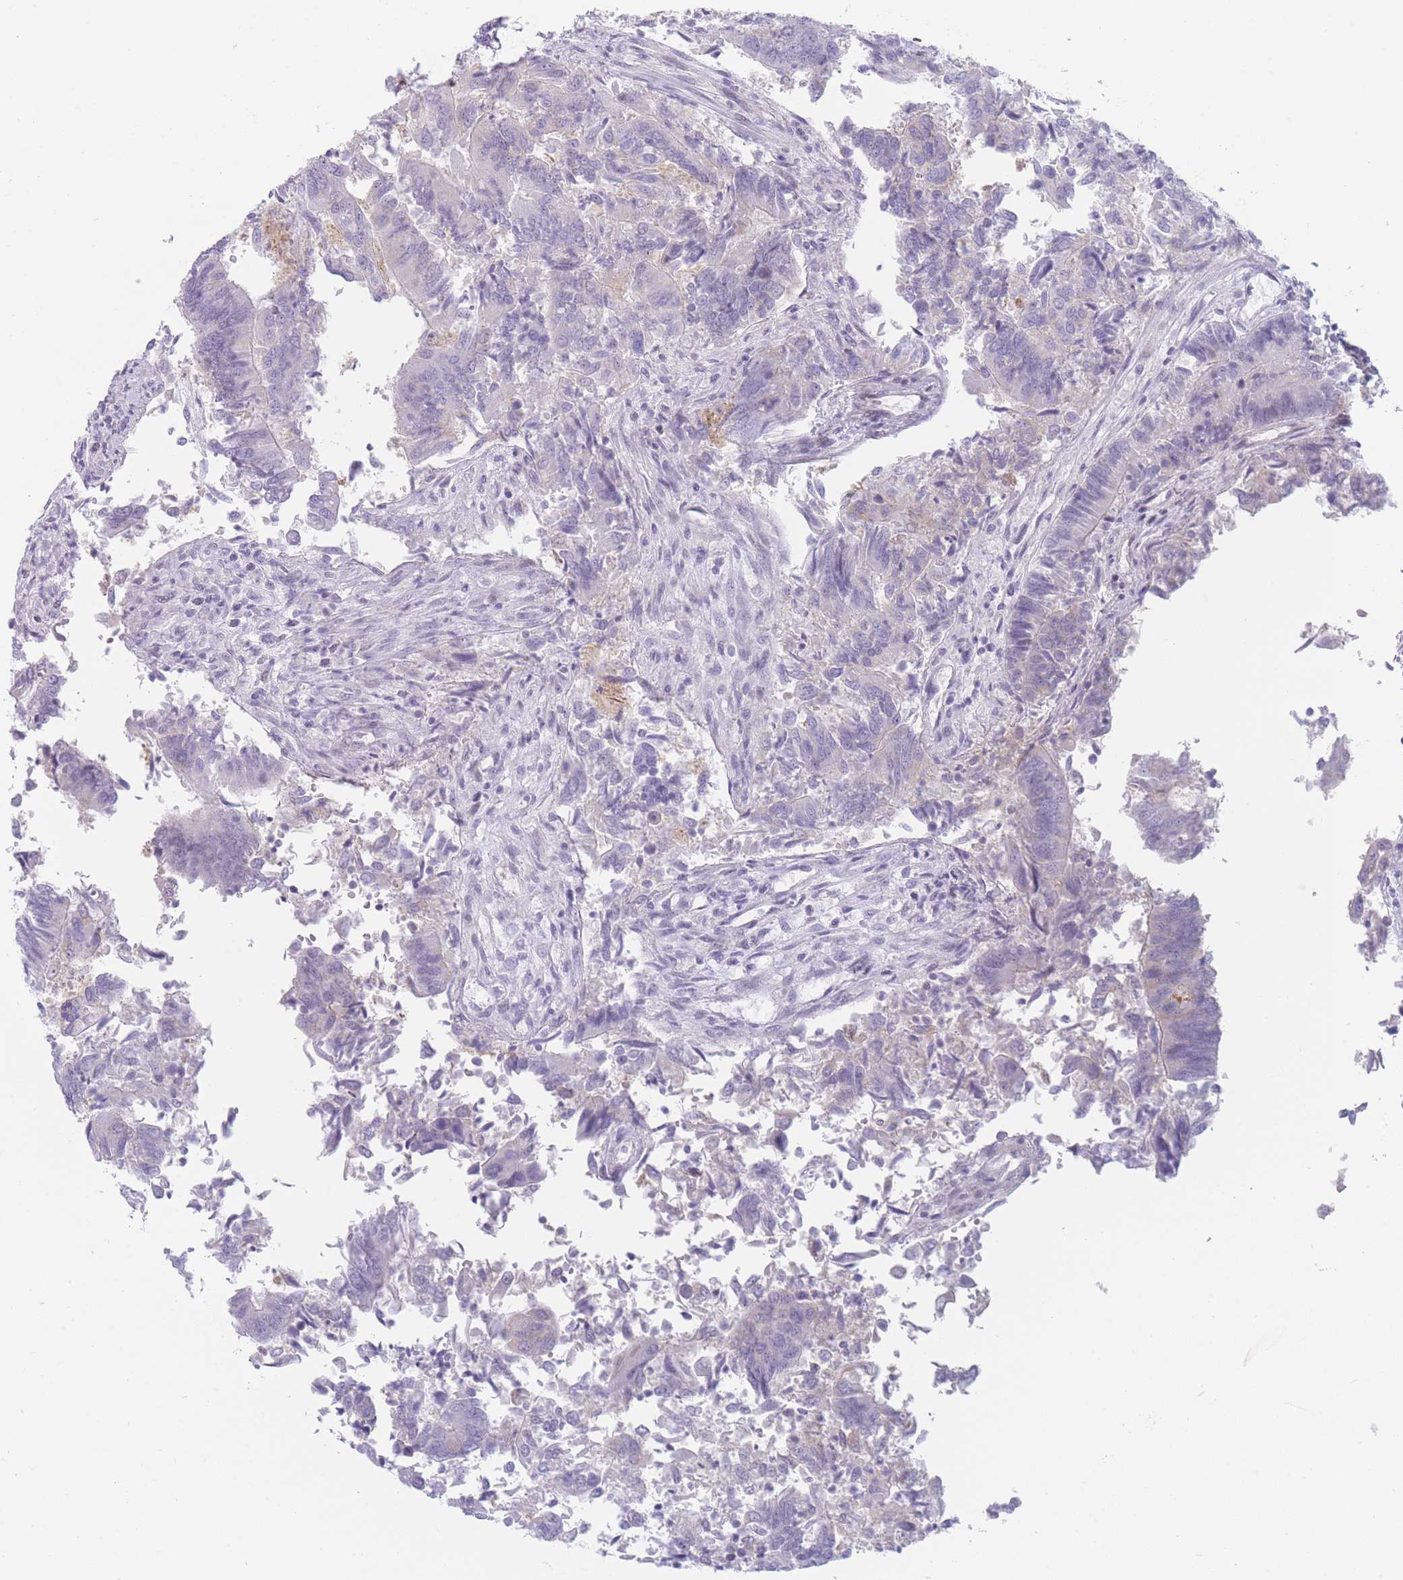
{"staining": {"intensity": "negative", "quantity": "none", "location": "none"}, "tissue": "colorectal cancer", "cell_type": "Tumor cells", "image_type": "cancer", "snomed": [{"axis": "morphology", "description": "Adenocarcinoma, NOS"}, {"axis": "topography", "description": "Colon"}], "caption": "Histopathology image shows no significant protein positivity in tumor cells of adenocarcinoma (colorectal).", "gene": "IFNA6", "patient": {"sex": "female", "age": 67}}